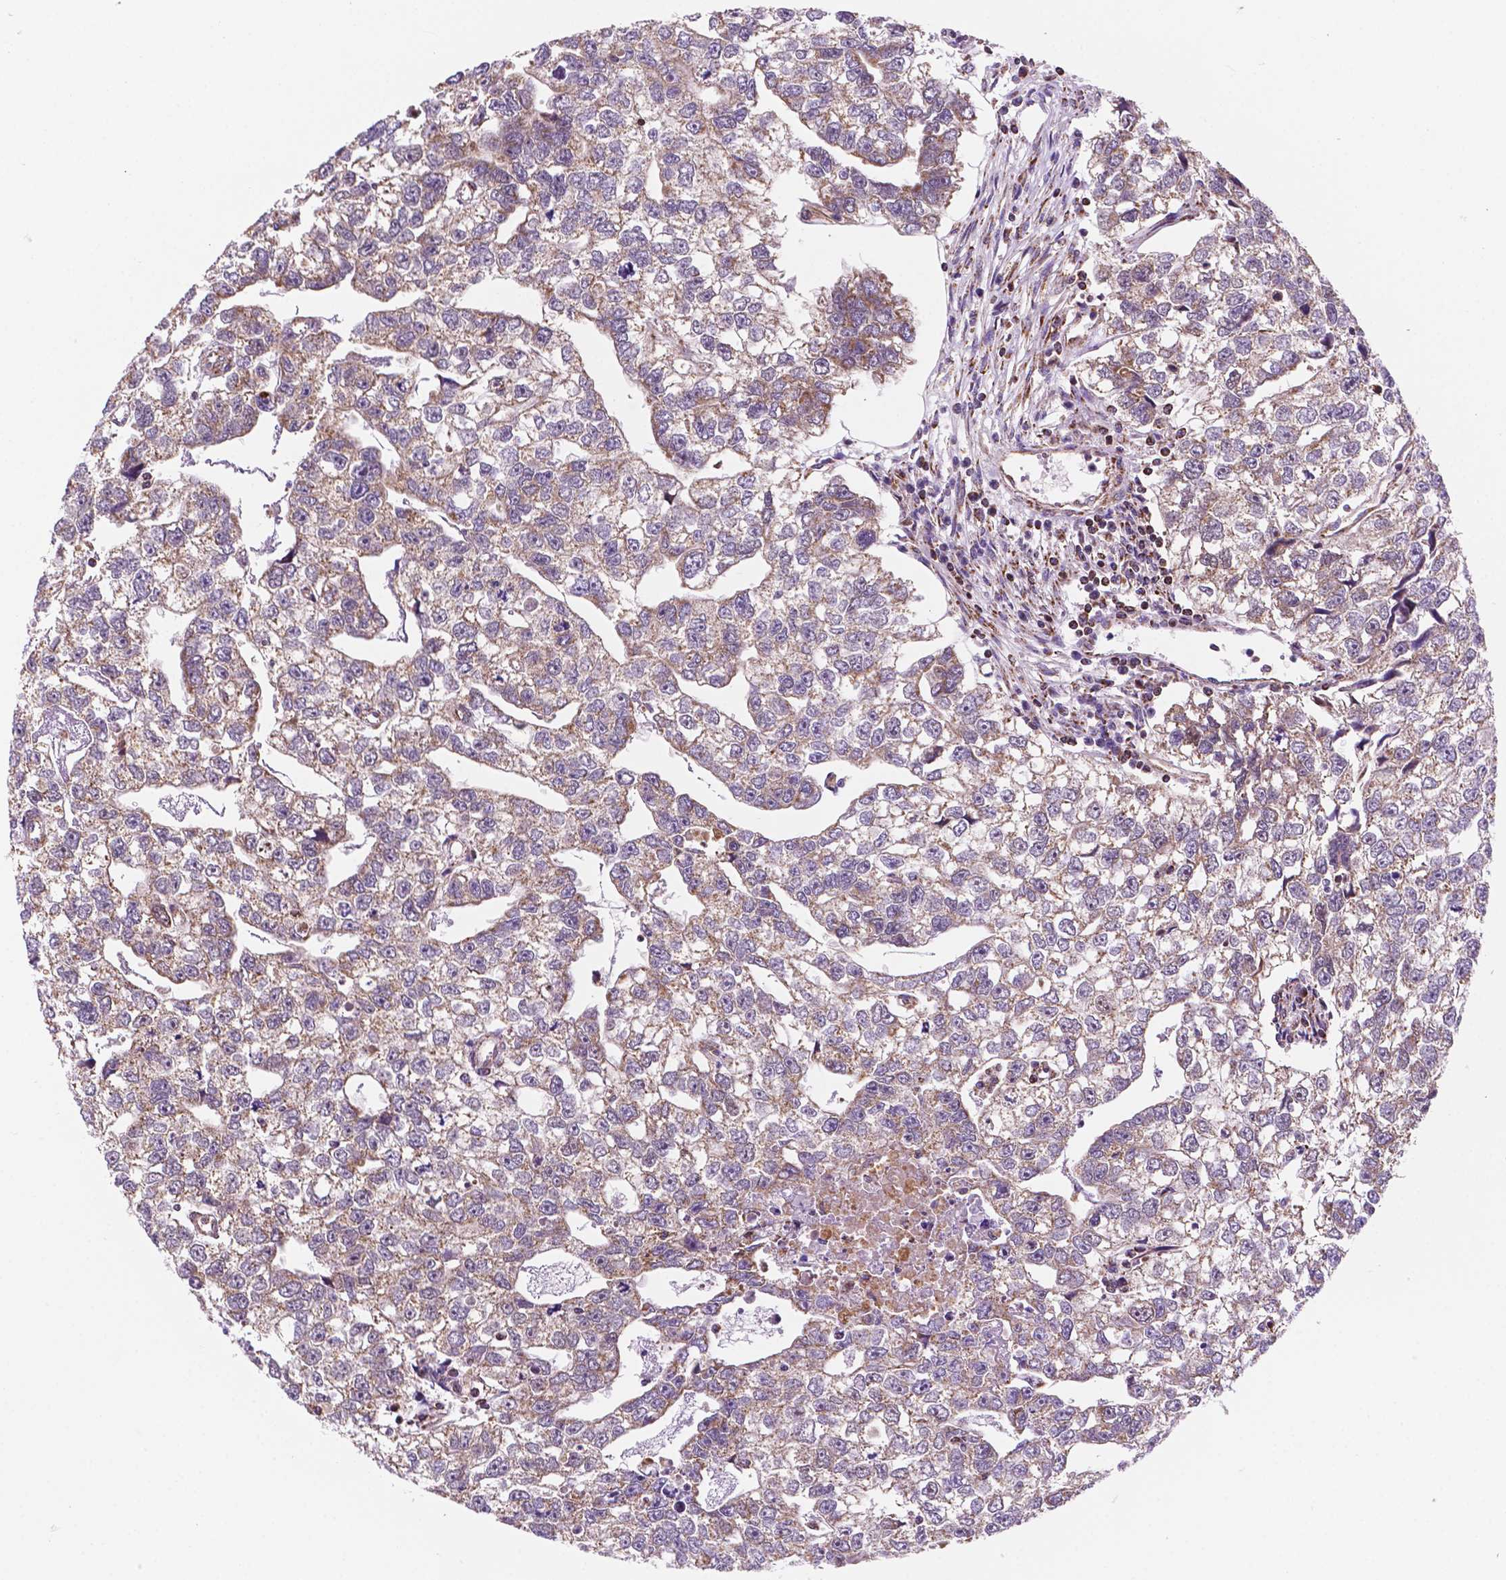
{"staining": {"intensity": "weak", "quantity": "25%-75%", "location": "cytoplasmic/membranous"}, "tissue": "testis cancer", "cell_type": "Tumor cells", "image_type": "cancer", "snomed": [{"axis": "morphology", "description": "Carcinoma, Embryonal, NOS"}, {"axis": "morphology", "description": "Teratoma, malignant, NOS"}, {"axis": "topography", "description": "Testis"}], "caption": "Testis malignant teratoma stained with IHC exhibits weak cytoplasmic/membranous staining in about 25%-75% of tumor cells.", "gene": "GEMIN4", "patient": {"sex": "male", "age": 44}}